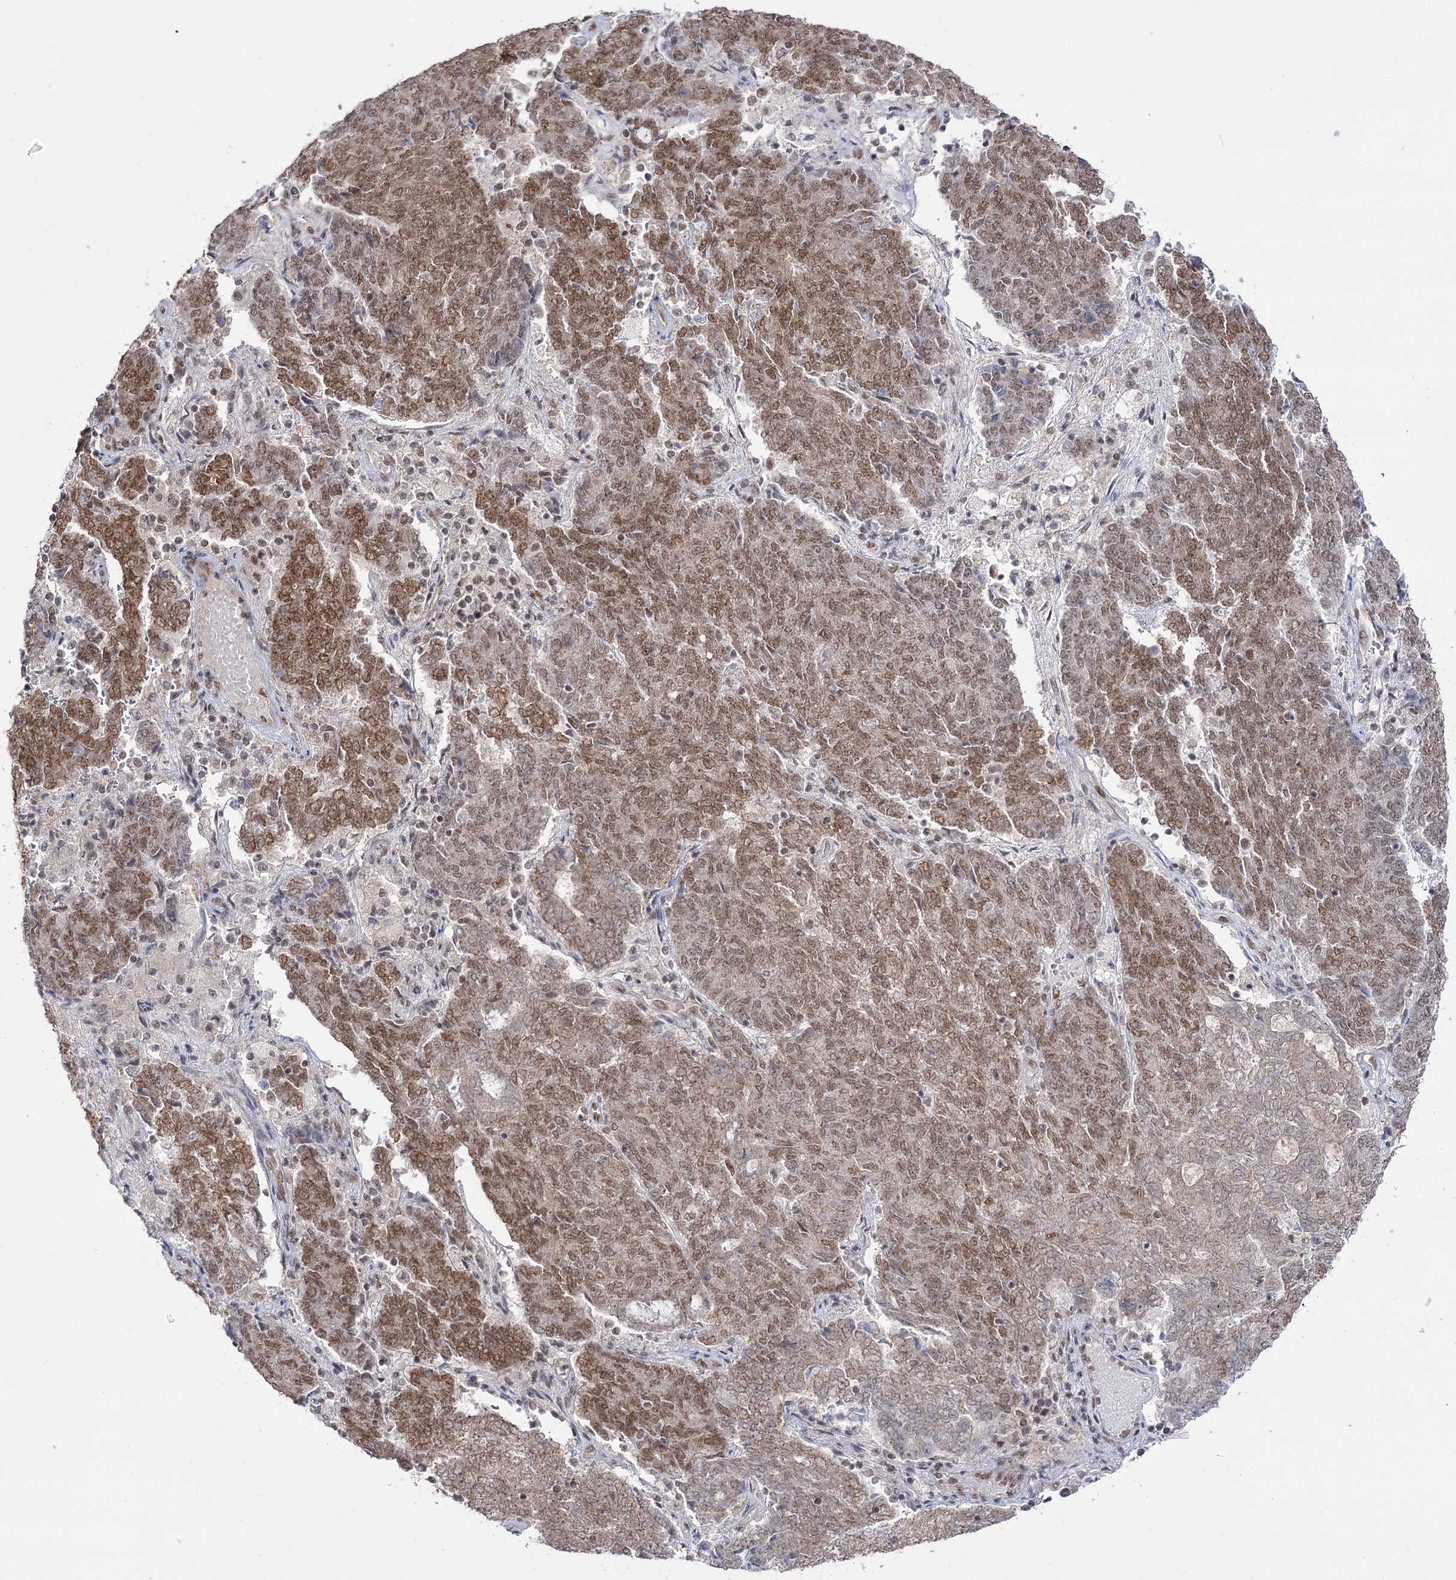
{"staining": {"intensity": "moderate", "quantity": ">75%", "location": "nuclear"}, "tissue": "endometrial cancer", "cell_type": "Tumor cells", "image_type": "cancer", "snomed": [{"axis": "morphology", "description": "Adenocarcinoma, NOS"}, {"axis": "topography", "description": "Endometrium"}], "caption": "An image showing moderate nuclear expression in approximately >75% of tumor cells in endometrial cancer (adenocarcinoma), as visualized by brown immunohistochemical staining.", "gene": "VGLL4", "patient": {"sex": "female", "age": 80}}